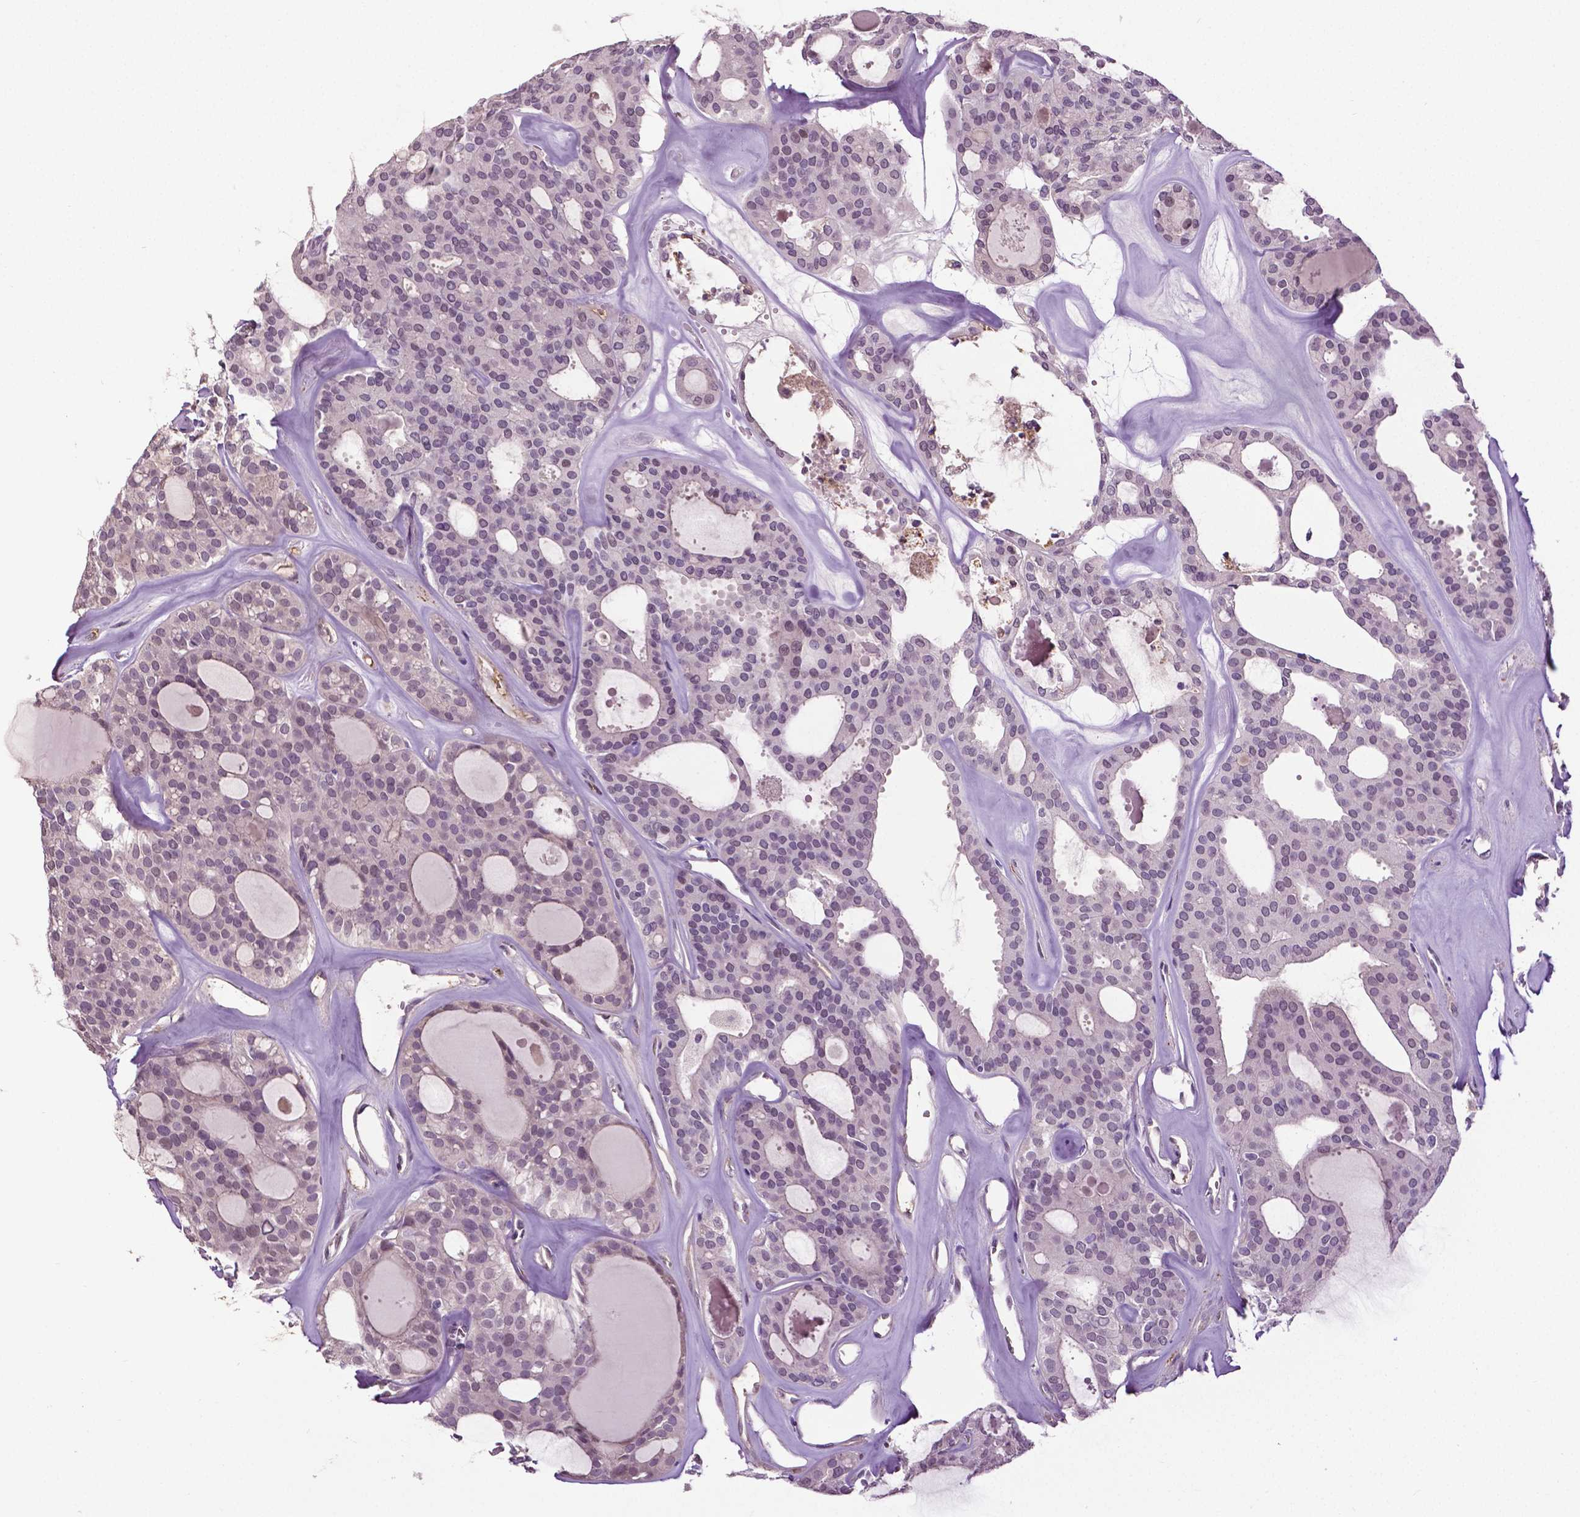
{"staining": {"intensity": "weak", "quantity": "<25%", "location": "nuclear"}, "tissue": "thyroid cancer", "cell_type": "Tumor cells", "image_type": "cancer", "snomed": [{"axis": "morphology", "description": "Follicular adenoma carcinoma, NOS"}, {"axis": "topography", "description": "Thyroid gland"}], "caption": "The micrograph reveals no significant staining in tumor cells of thyroid follicular adenoma carcinoma. The staining was performed using DAB to visualize the protein expression in brown, while the nuclei were stained in blue with hematoxylin (Magnification: 20x).", "gene": "PTPN5", "patient": {"sex": "male", "age": 75}}